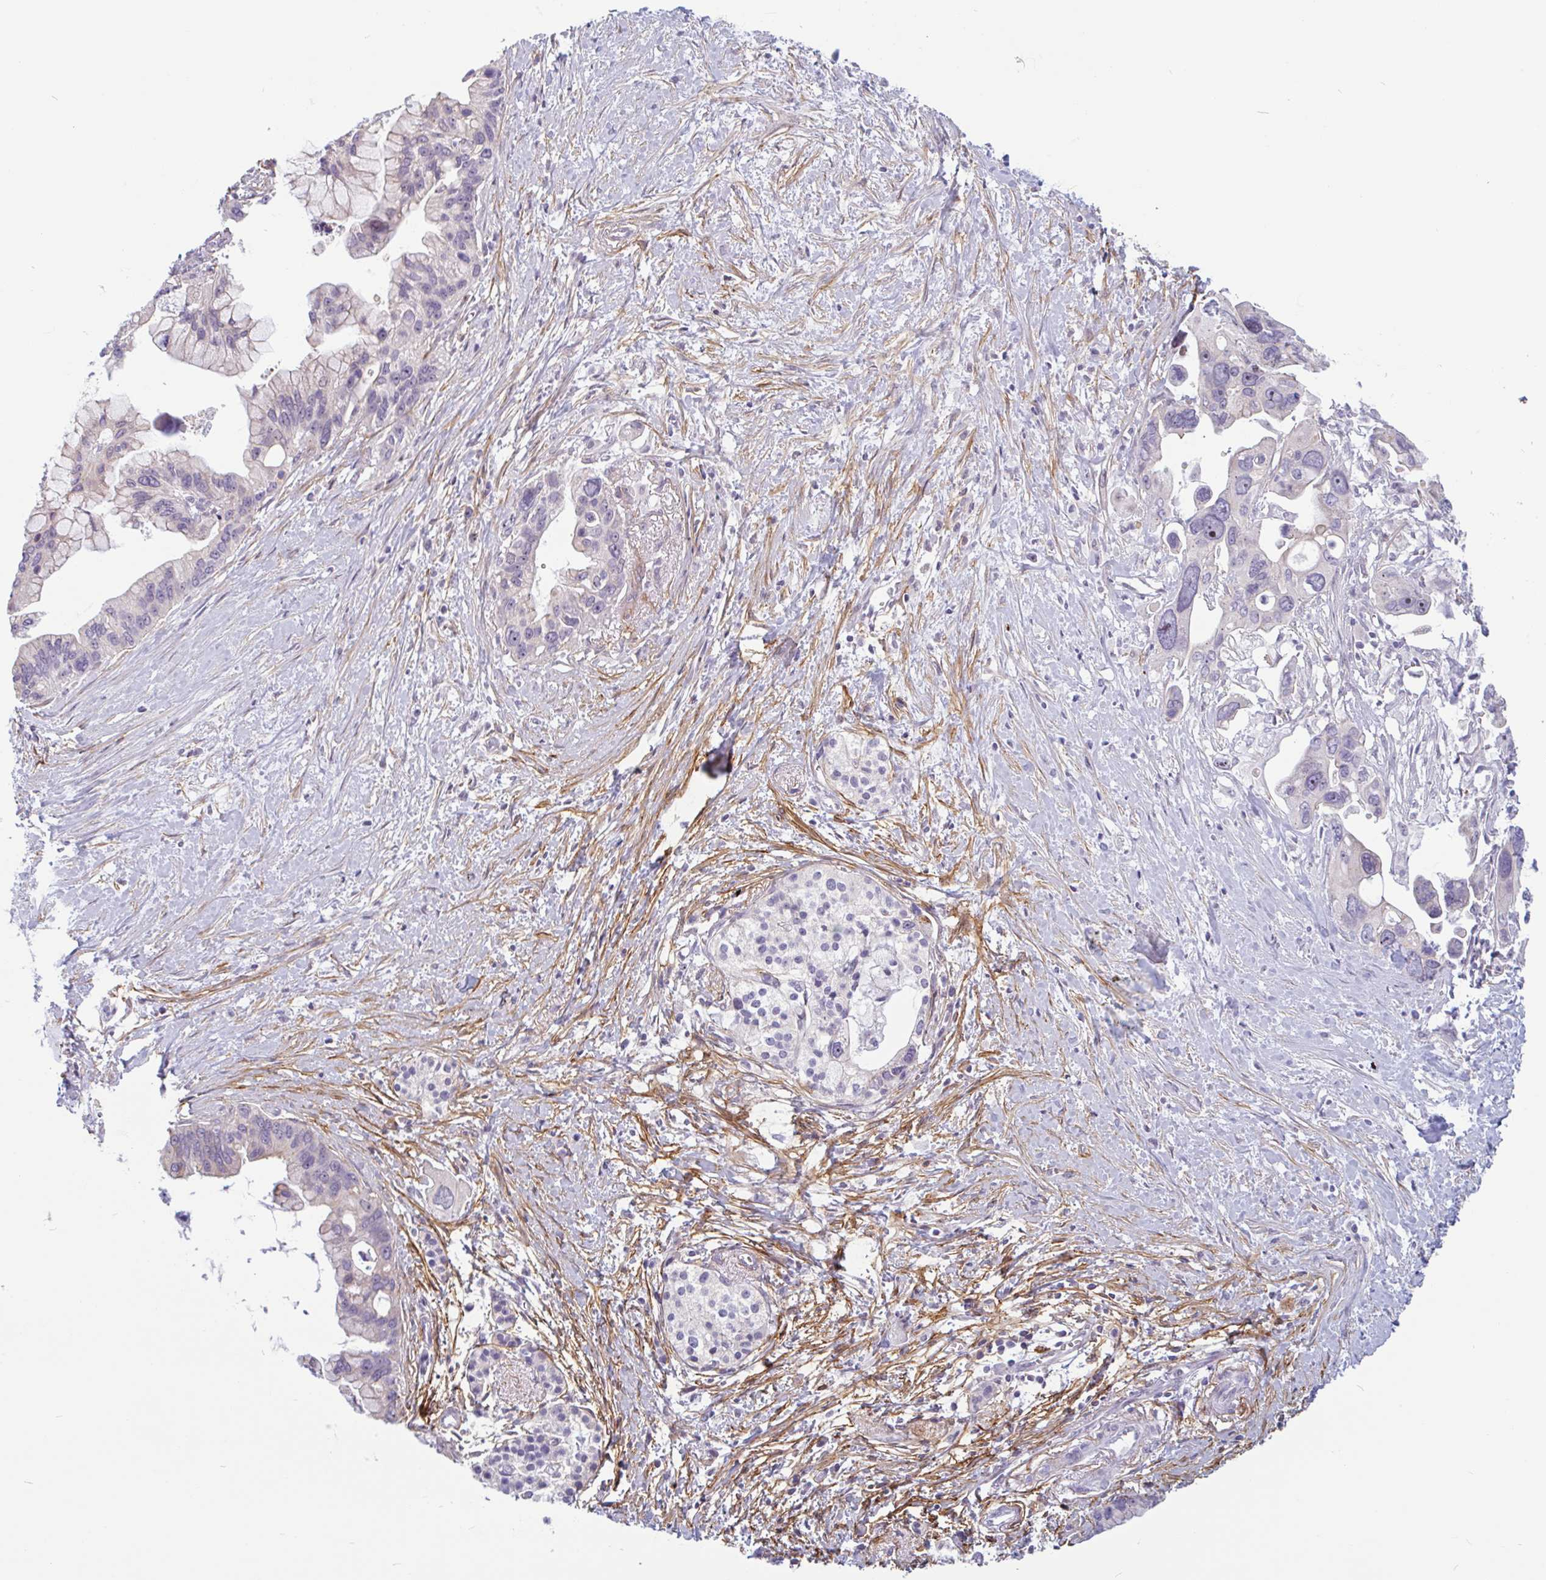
{"staining": {"intensity": "weak", "quantity": "<25%", "location": "cytoplasmic/membranous"}, "tissue": "pancreatic cancer", "cell_type": "Tumor cells", "image_type": "cancer", "snomed": [{"axis": "morphology", "description": "Adenocarcinoma, NOS"}, {"axis": "topography", "description": "Pancreas"}], "caption": "Tumor cells show no significant staining in pancreatic adenocarcinoma.", "gene": "TMEM119", "patient": {"sex": "female", "age": 83}}